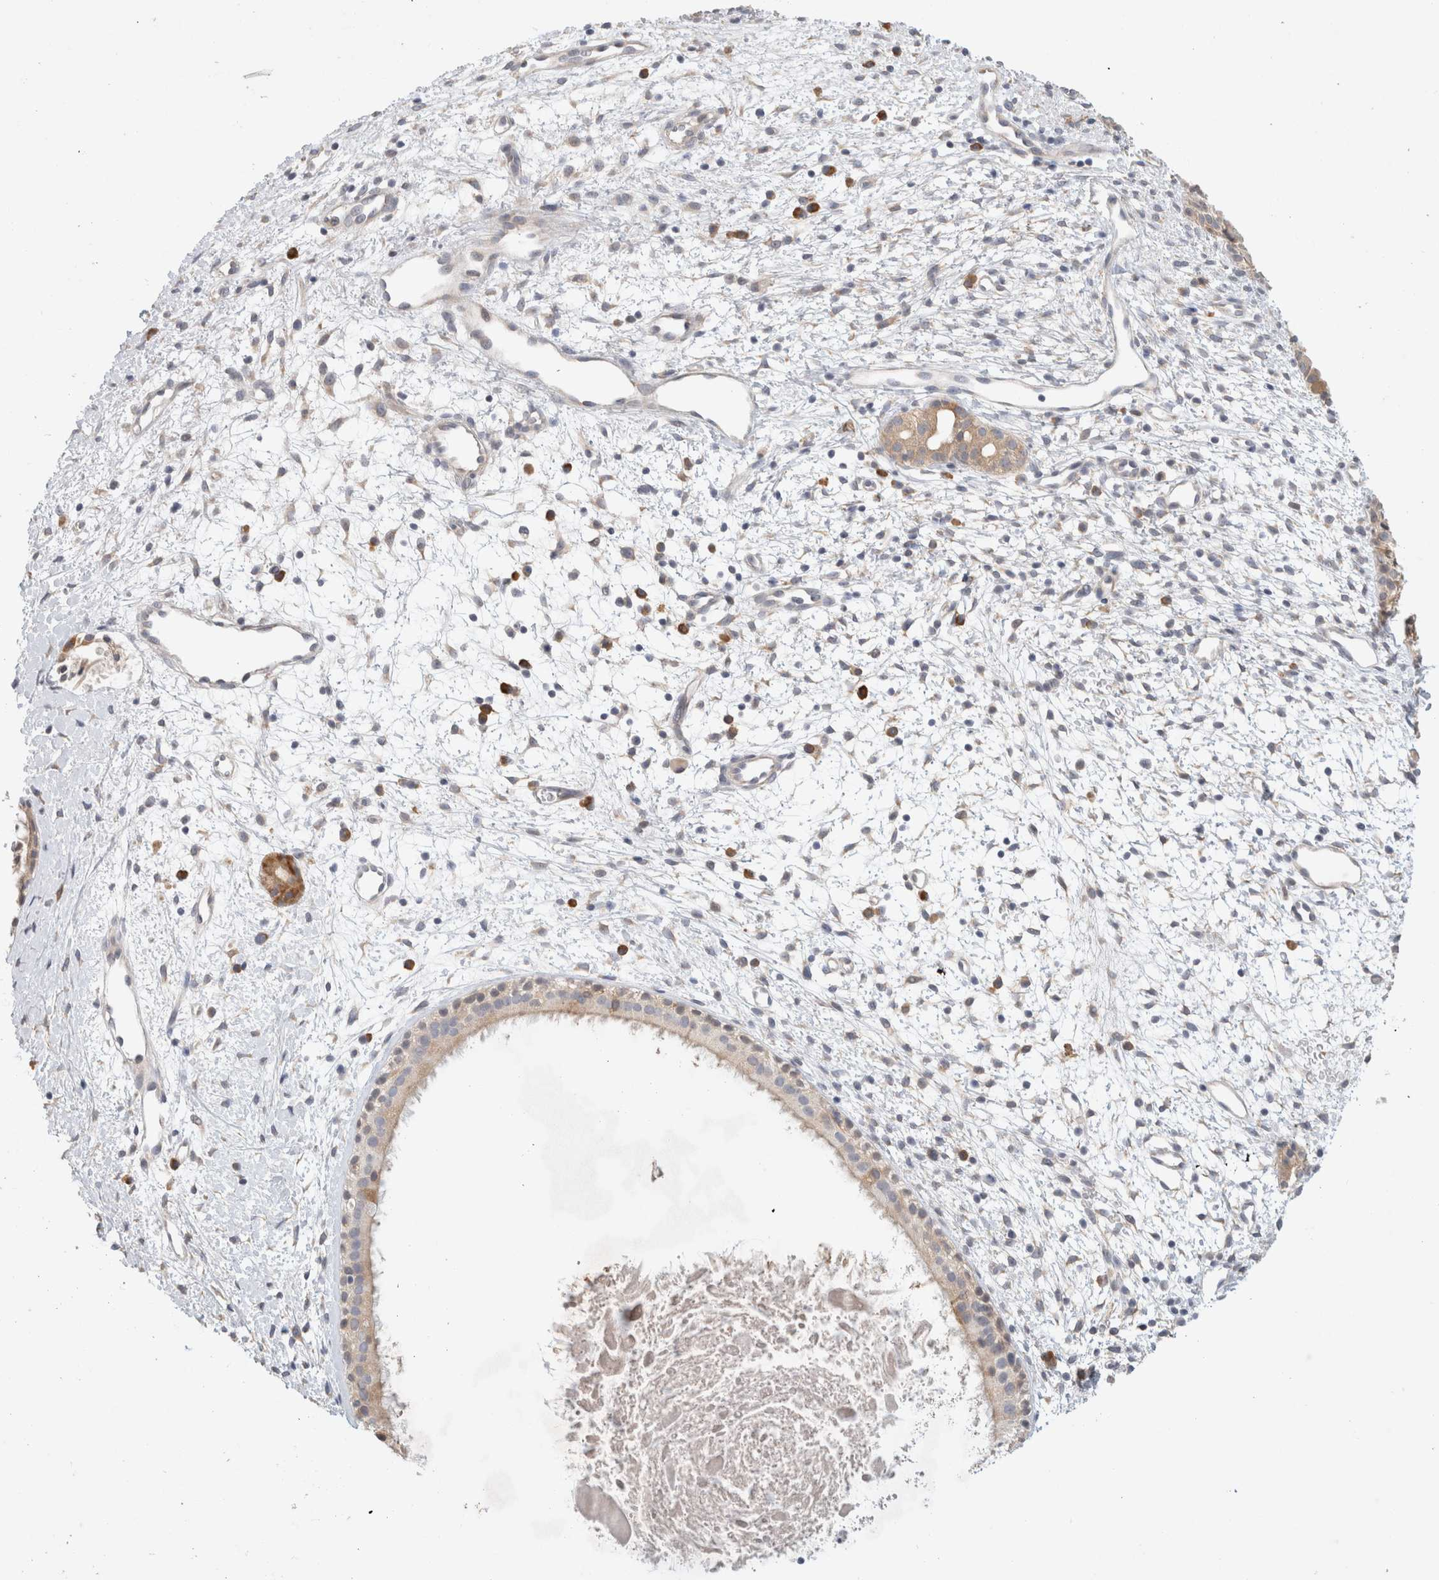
{"staining": {"intensity": "weak", "quantity": "25%-75%", "location": "cytoplasmic/membranous"}, "tissue": "nasopharynx", "cell_type": "Respiratory epithelial cells", "image_type": "normal", "snomed": [{"axis": "morphology", "description": "Normal tissue, NOS"}, {"axis": "topography", "description": "Nasopharynx"}], "caption": "This image displays immunohistochemistry (IHC) staining of unremarkable nasopharynx, with low weak cytoplasmic/membranous positivity in about 25%-75% of respiratory epithelial cells.", "gene": "NEDD4L", "patient": {"sex": "male", "age": 22}}